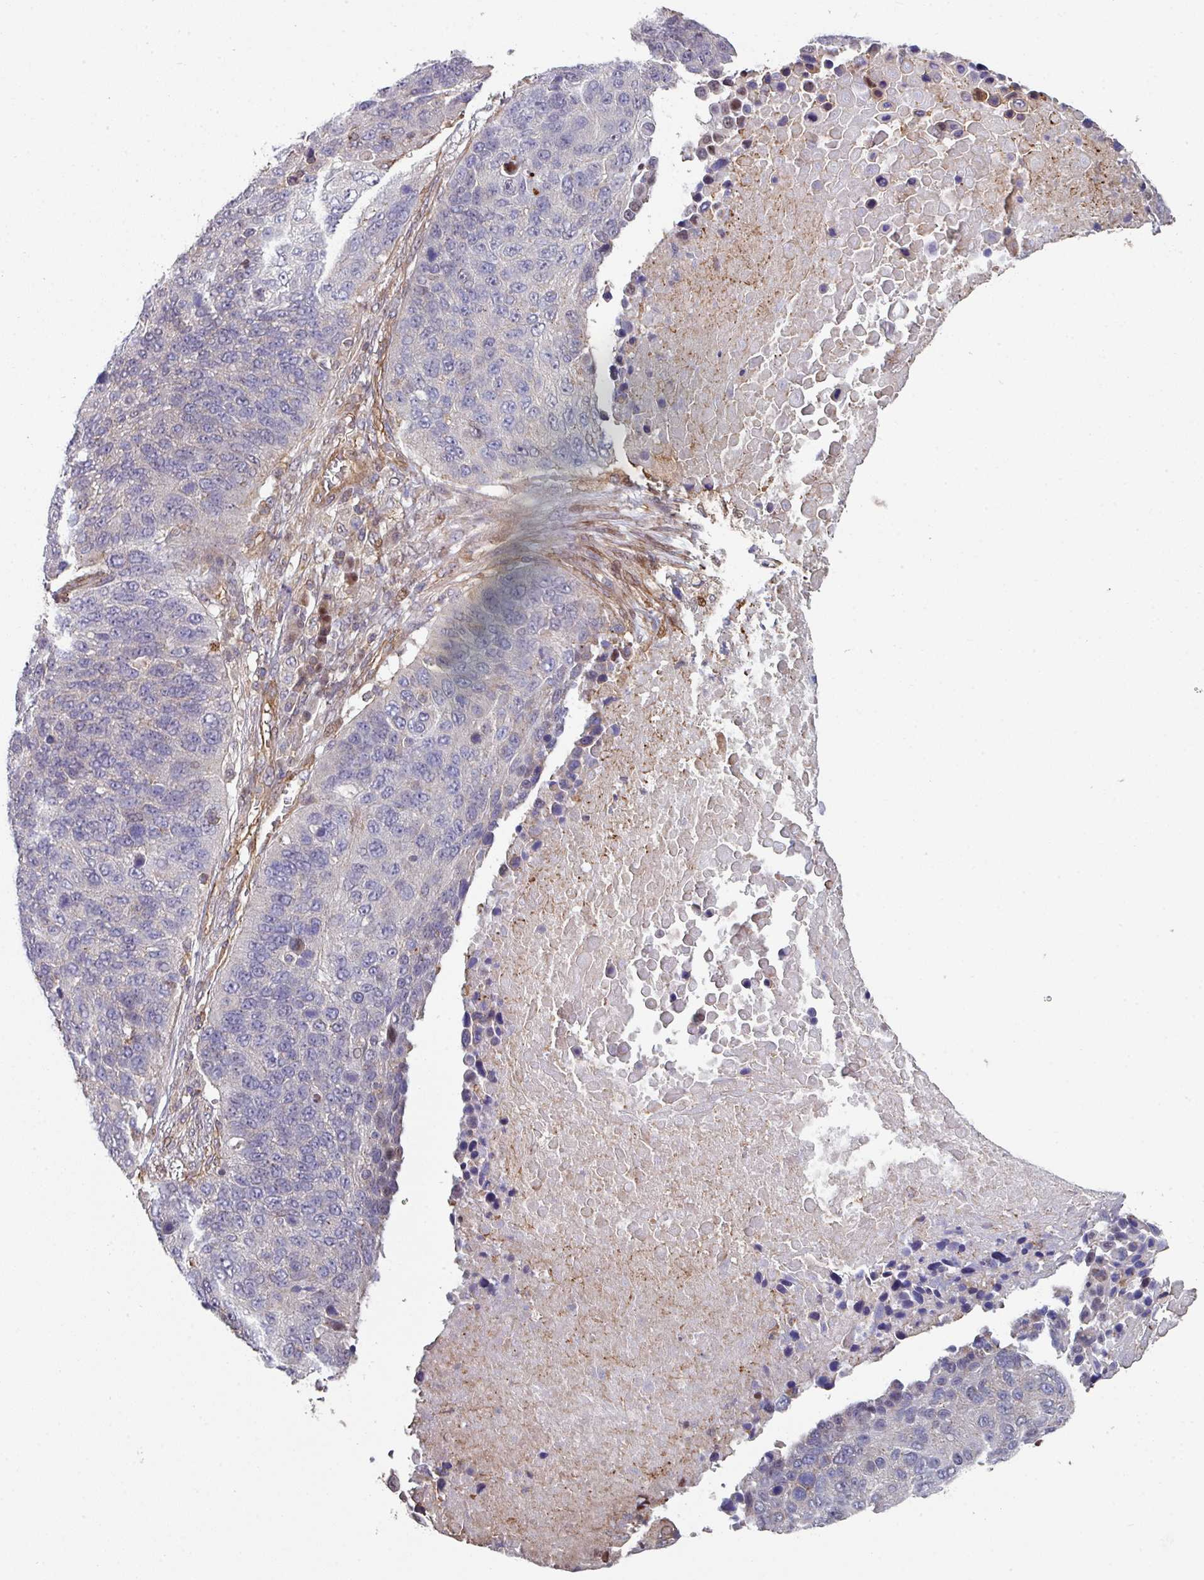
{"staining": {"intensity": "negative", "quantity": "none", "location": "none"}, "tissue": "lung cancer", "cell_type": "Tumor cells", "image_type": "cancer", "snomed": [{"axis": "morphology", "description": "Normal tissue, NOS"}, {"axis": "morphology", "description": "Squamous cell carcinoma, NOS"}, {"axis": "topography", "description": "Lymph node"}, {"axis": "topography", "description": "Lung"}], "caption": "An image of lung cancer (squamous cell carcinoma) stained for a protein reveals no brown staining in tumor cells.", "gene": "ANO9", "patient": {"sex": "male", "age": 66}}